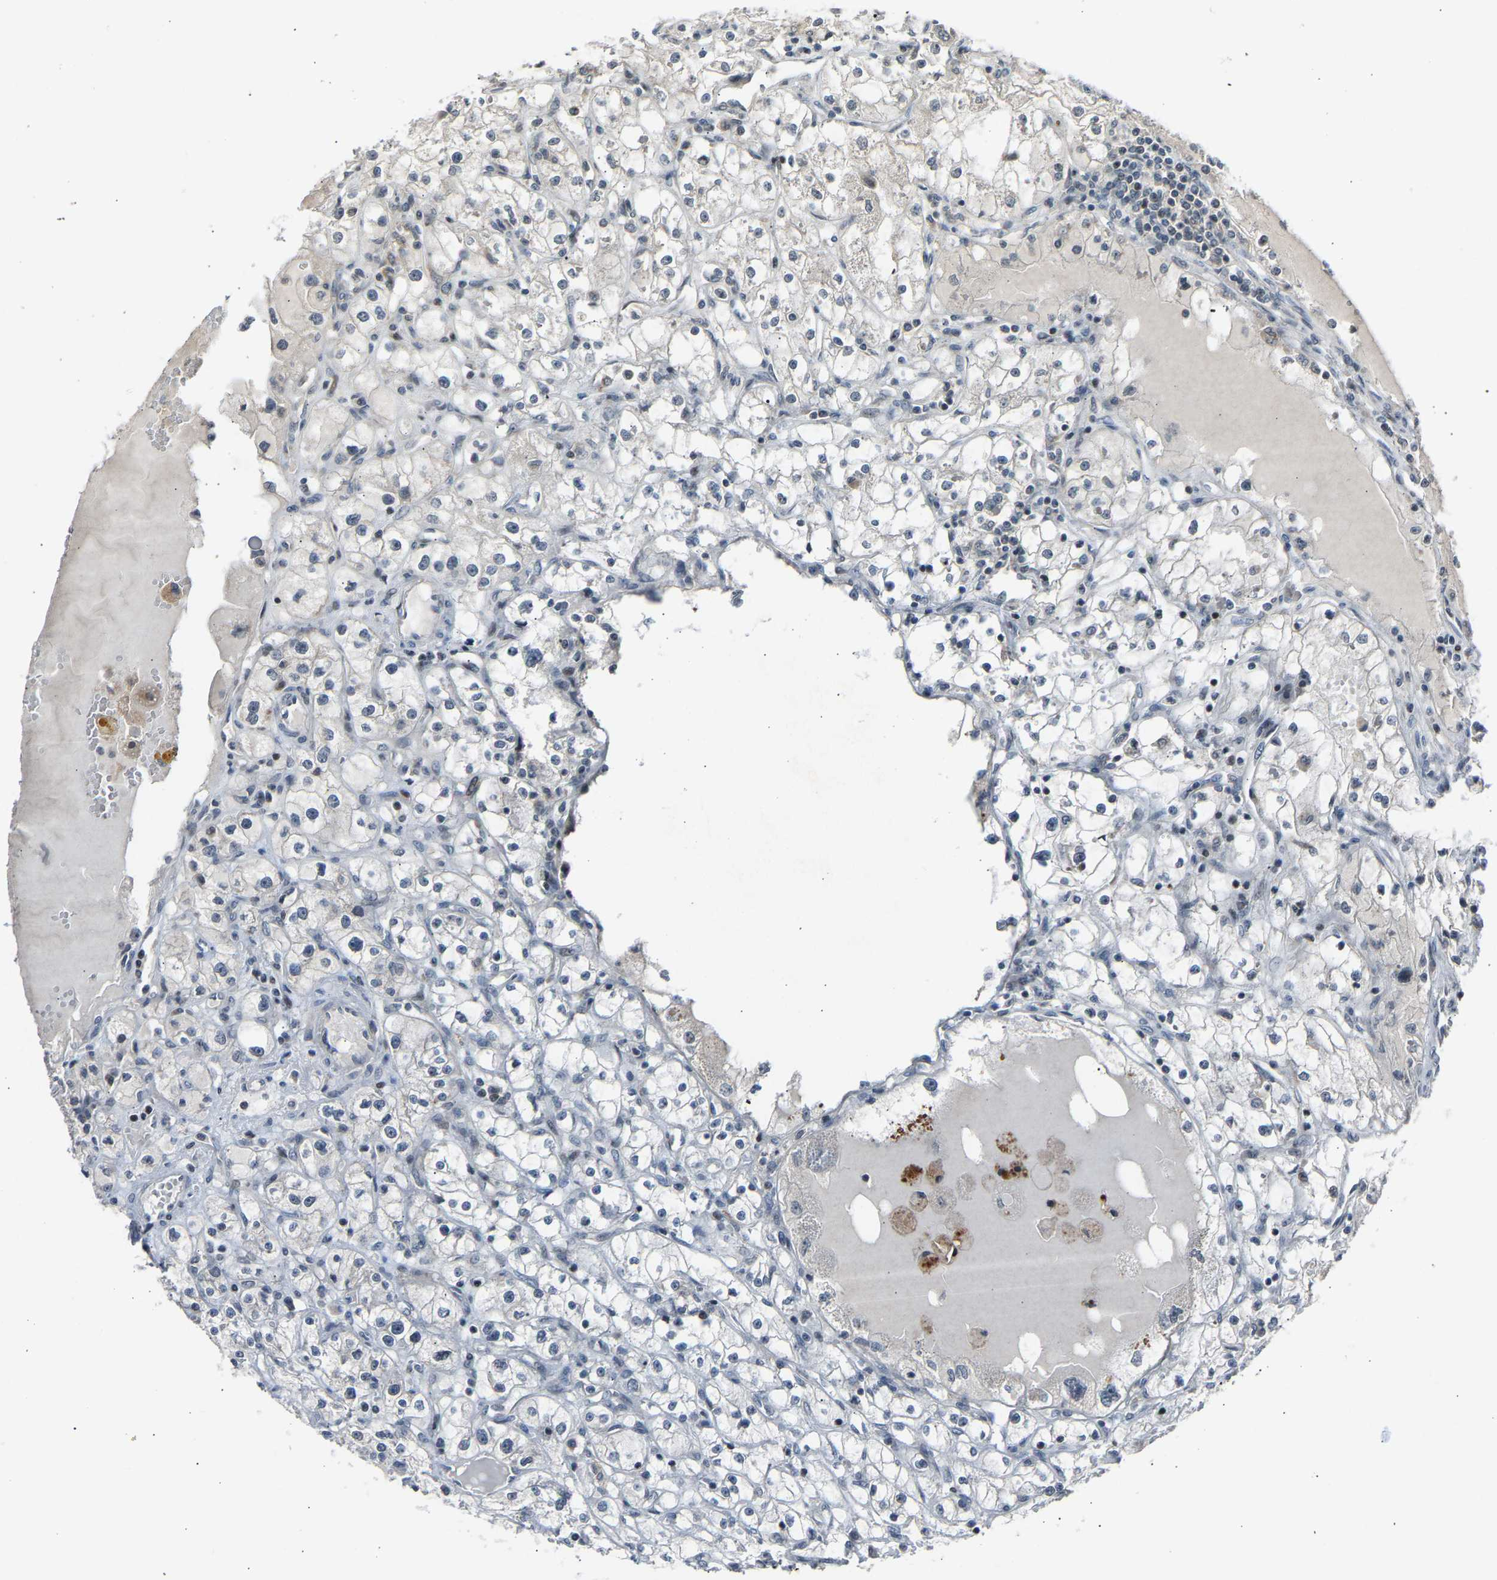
{"staining": {"intensity": "negative", "quantity": "none", "location": "none"}, "tissue": "renal cancer", "cell_type": "Tumor cells", "image_type": "cancer", "snomed": [{"axis": "morphology", "description": "Adenocarcinoma, NOS"}, {"axis": "topography", "description": "Kidney"}], "caption": "There is no significant expression in tumor cells of renal adenocarcinoma. Brightfield microscopy of immunohistochemistry (IHC) stained with DAB (3,3'-diaminobenzidine) (brown) and hematoxylin (blue), captured at high magnification.", "gene": "SLIRP", "patient": {"sex": "male", "age": 56}}